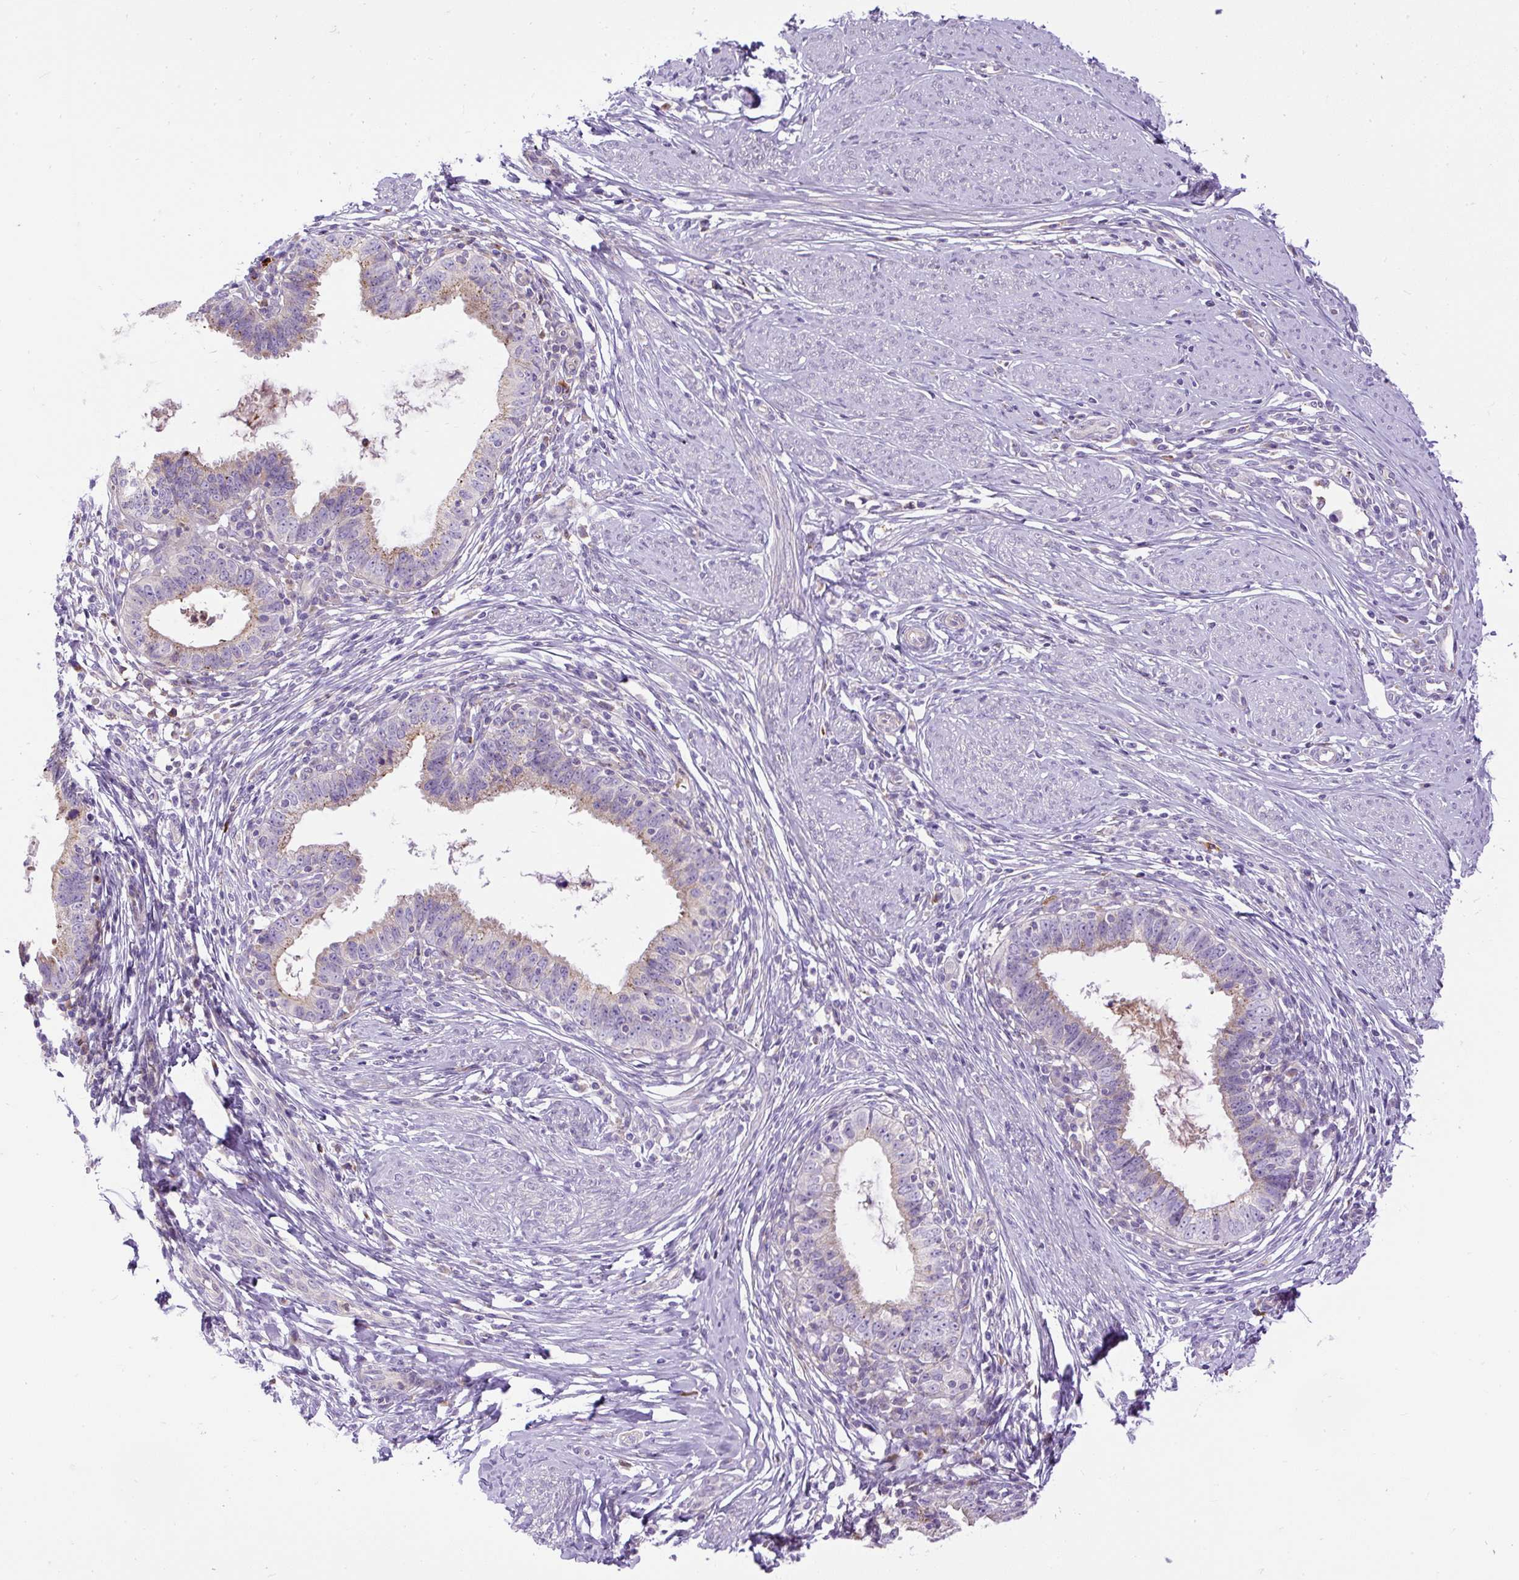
{"staining": {"intensity": "weak", "quantity": "<25%", "location": "cytoplasmic/membranous"}, "tissue": "cervical cancer", "cell_type": "Tumor cells", "image_type": "cancer", "snomed": [{"axis": "morphology", "description": "Adenocarcinoma, NOS"}, {"axis": "topography", "description": "Cervix"}], "caption": "High power microscopy image of an IHC image of cervical cancer (adenocarcinoma), revealing no significant positivity in tumor cells.", "gene": "CFAP47", "patient": {"sex": "female", "age": 36}}